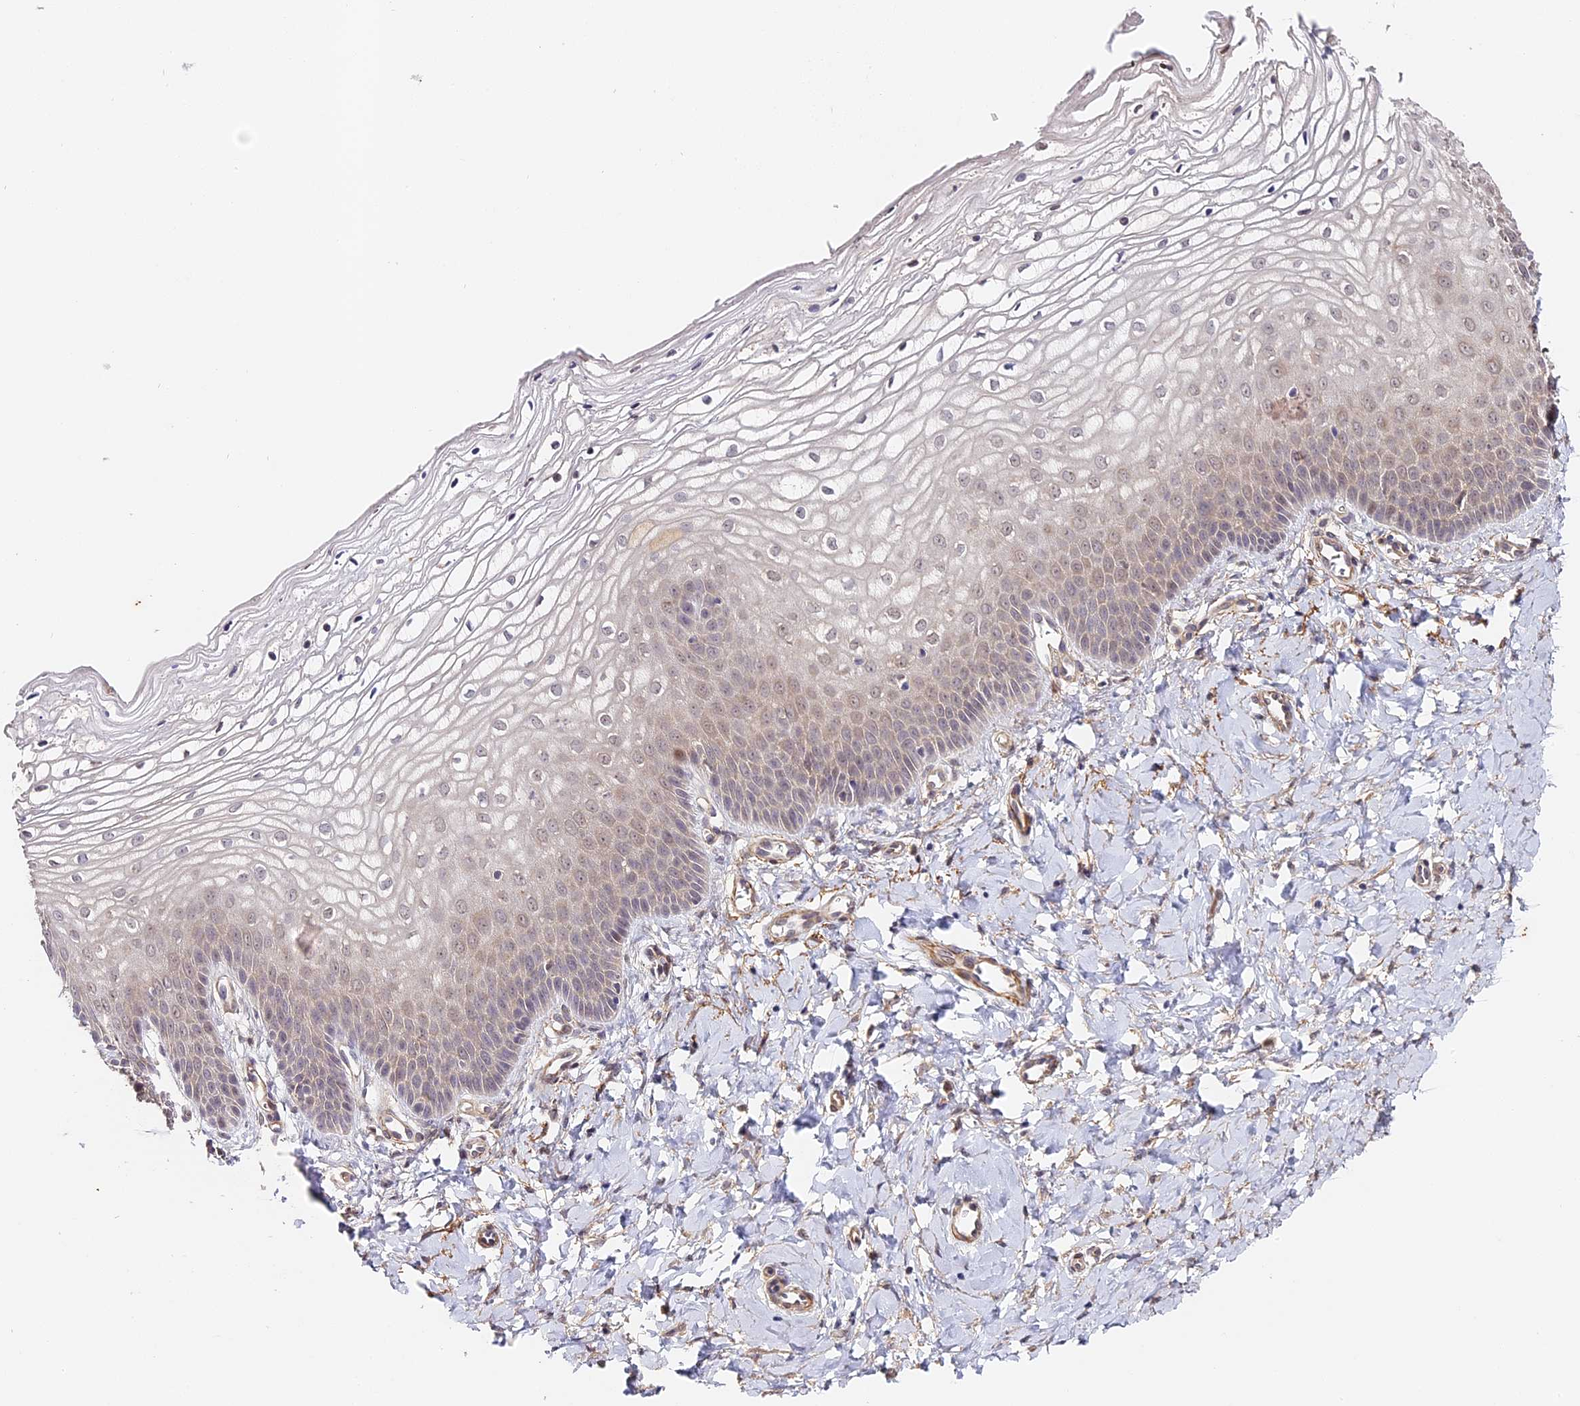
{"staining": {"intensity": "weak", "quantity": "<25%", "location": "nuclear"}, "tissue": "vagina", "cell_type": "Squamous epithelial cells", "image_type": "normal", "snomed": [{"axis": "morphology", "description": "Normal tissue, NOS"}, {"axis": "topography", "description": "Vagina"}], "caption": "The photomicrograph reveals no significant staining in squamous epithelial cells of vagina.", "gene": "IMPACT", "patient": {"sex": "female", "age": 68}}